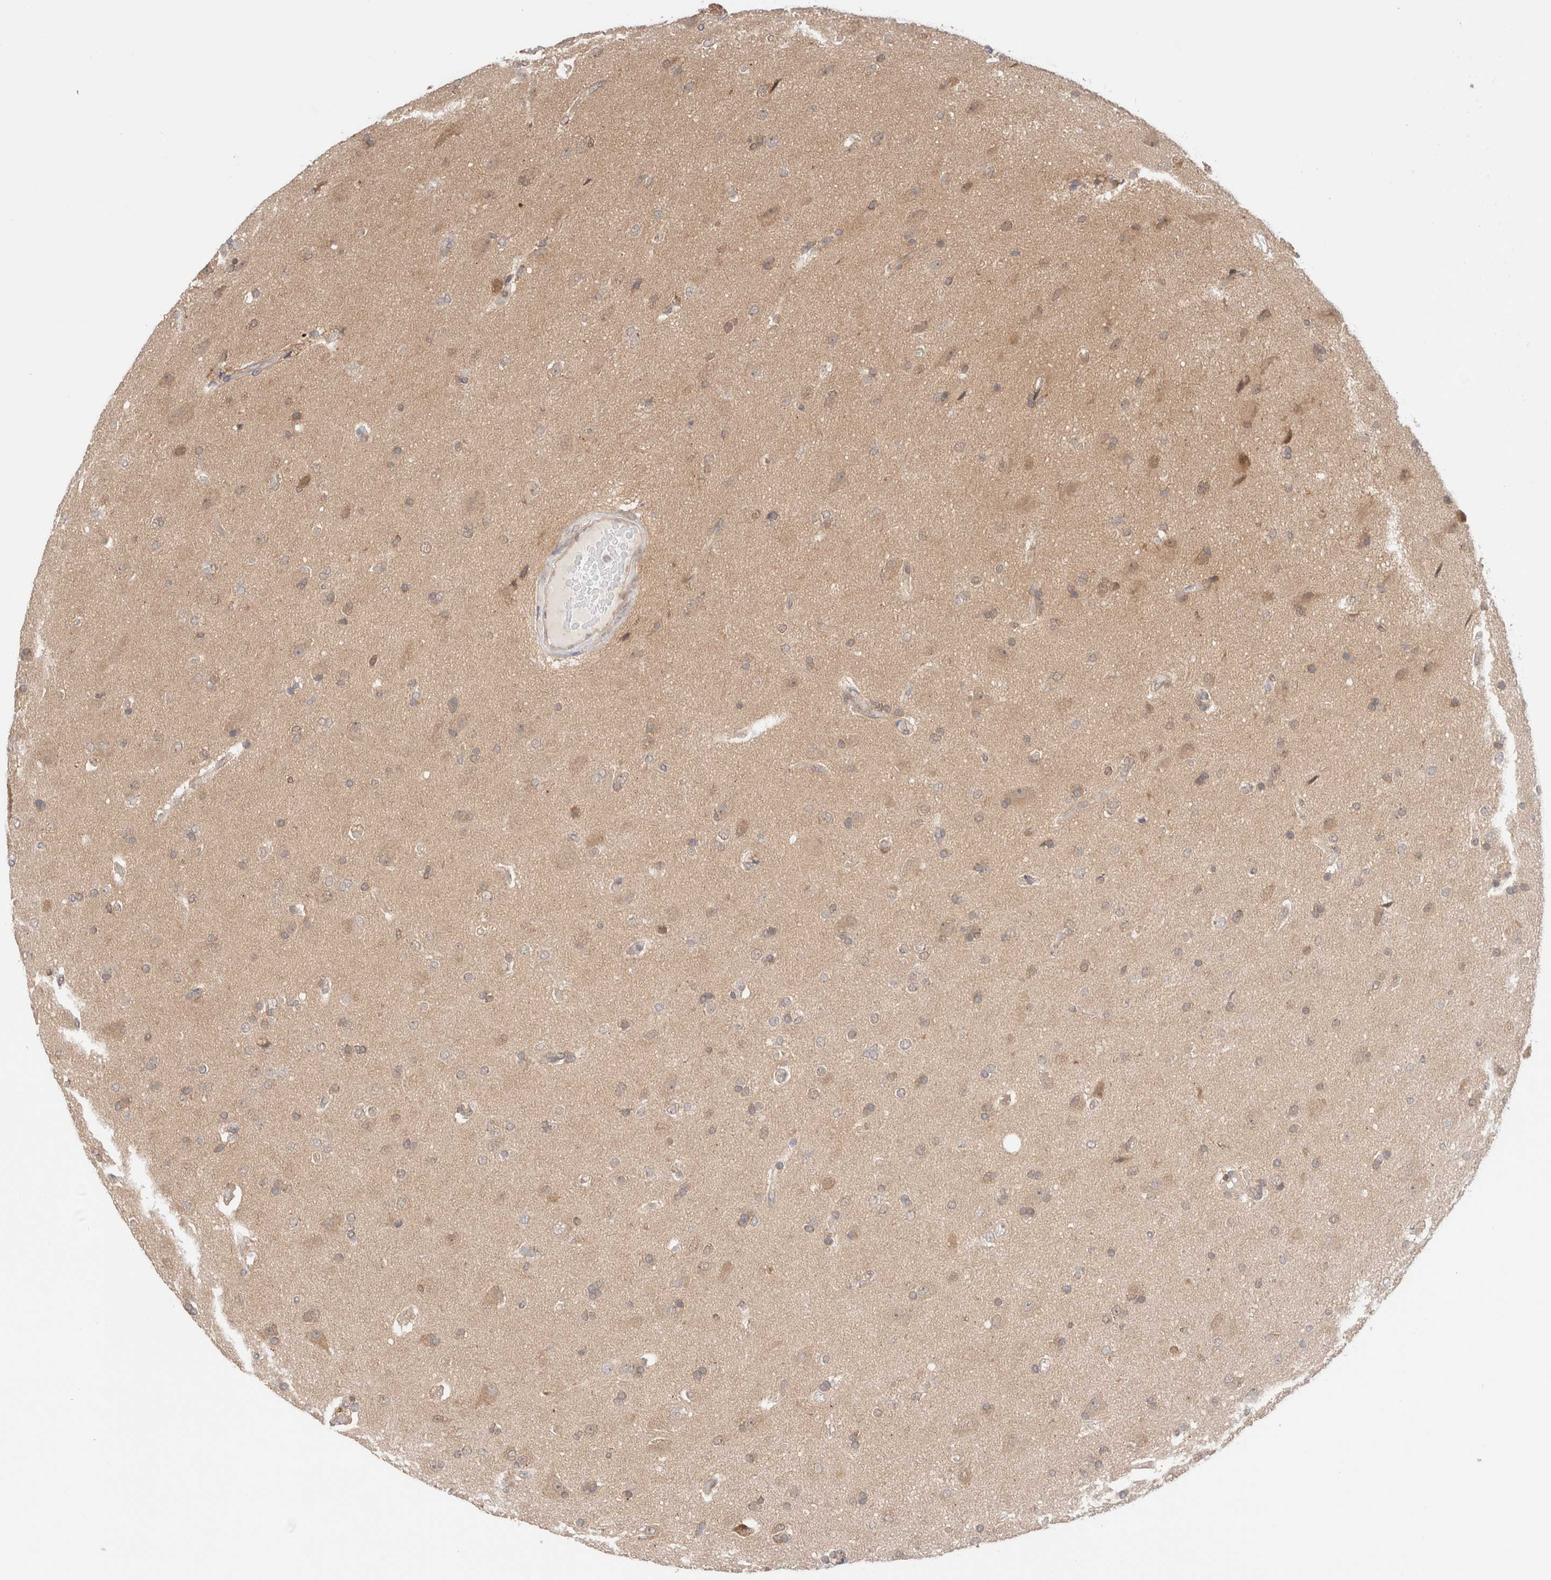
{"staining": {"intensity": "weak", "quantity": ">75%", "location": "cytoplasmic/membranous"}, "tissue": "glioma", "cell_type": "Tumor cells", "image_type": "cancer", "snomed": [{"axis": "morphology", "description": "Glioma, malignant, High grade"}, {"axis": "topography", "description": "Brain"}], "caption": "There is low levels of weak cytoplasmic/membranous staining in tumor cells of malignant high-grade glioma, as demonstrated by immunohistochemical staining (brown color).", "gene": "XKR4", "patient": {"sex": "male", "age": 72}}